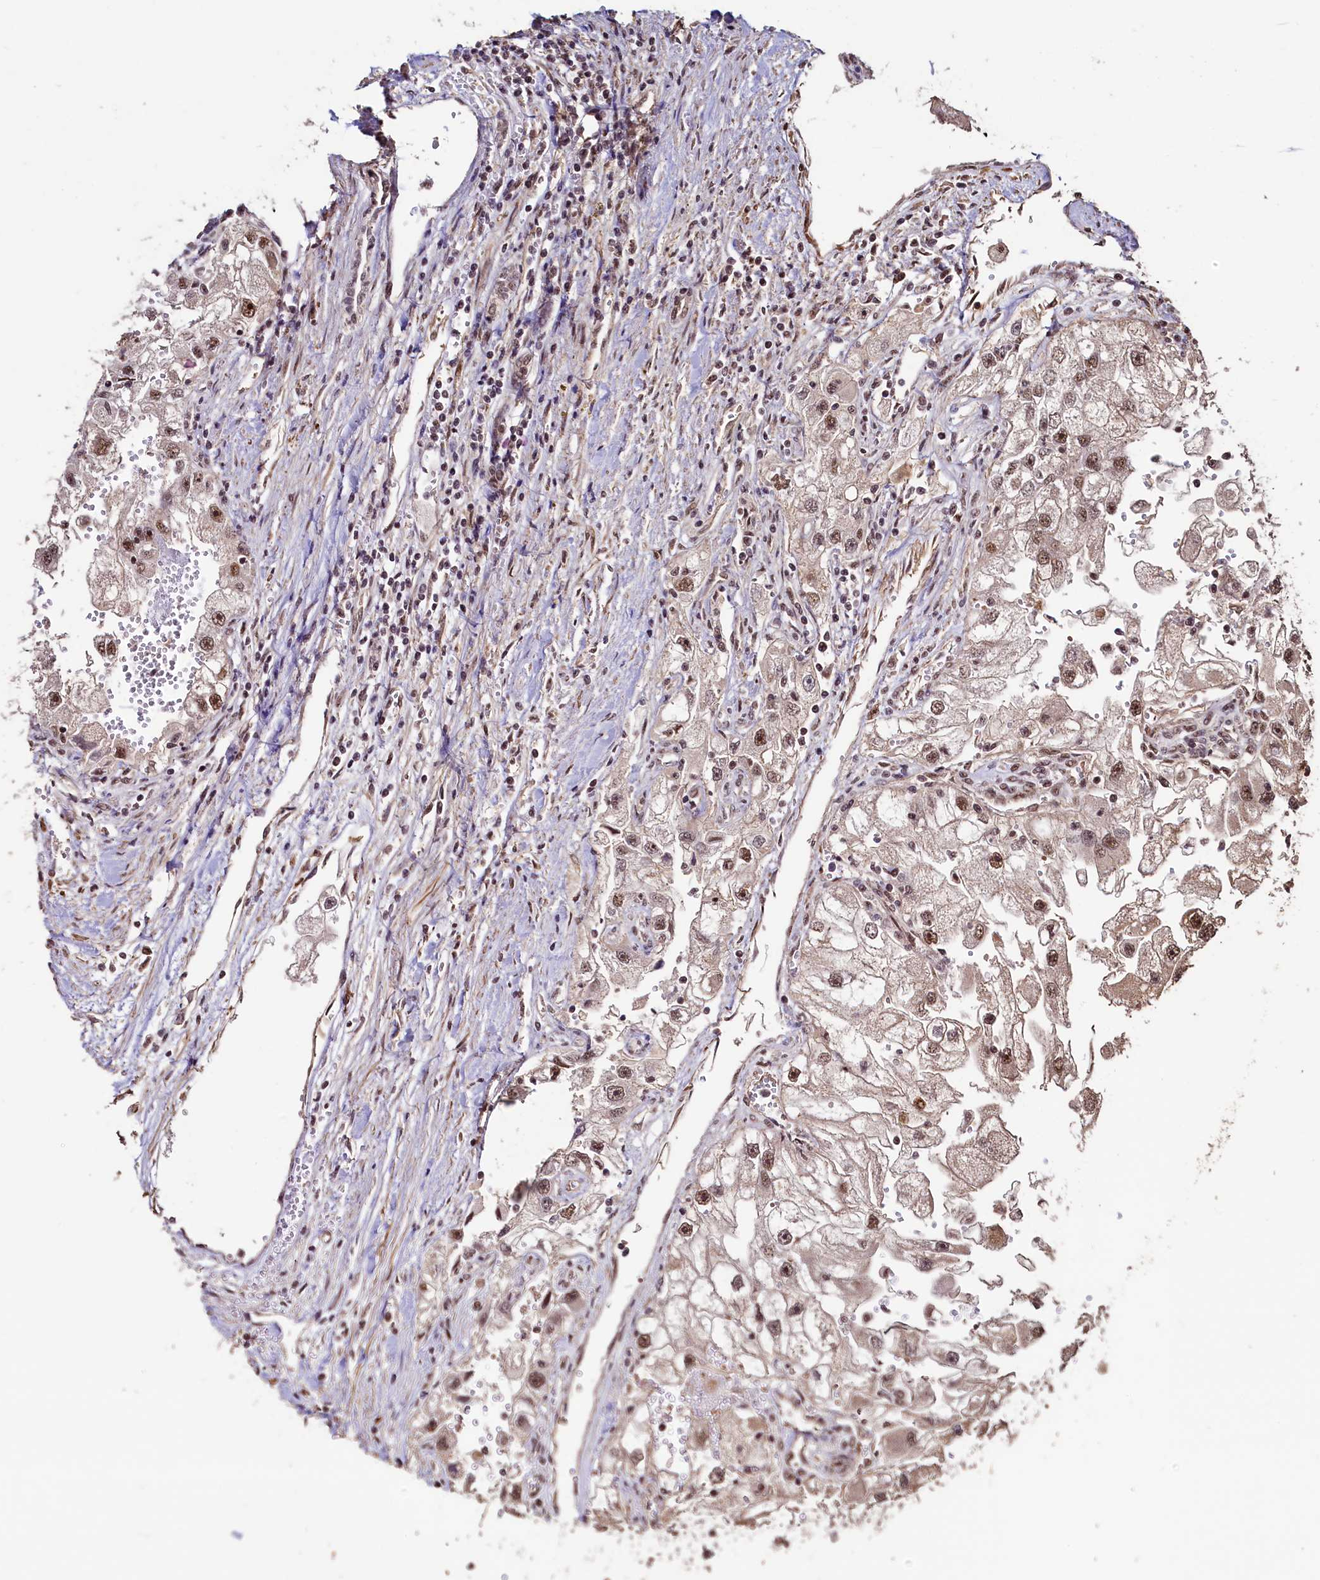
{"staining": {"intensity": "moderate", "quantity": ">75%", "location": "nuclear"}, "tissue": "renal cancer", "cell_type": "Tumor cells", "image_type": "cancer", "snomed": [{"axis": "morphology", "description": "Adenocarcinoma, NOS"}, {"axis": "topography", "description": "Kidney"}], "caption": "Brown immunohistochemical staining in adenocarcinoma (renal) reveals moderate nuclear expression in approximately >75% of tumor cells.", "gene": "SFSWAP", "patient": {"sex": "male", "age": 63}}